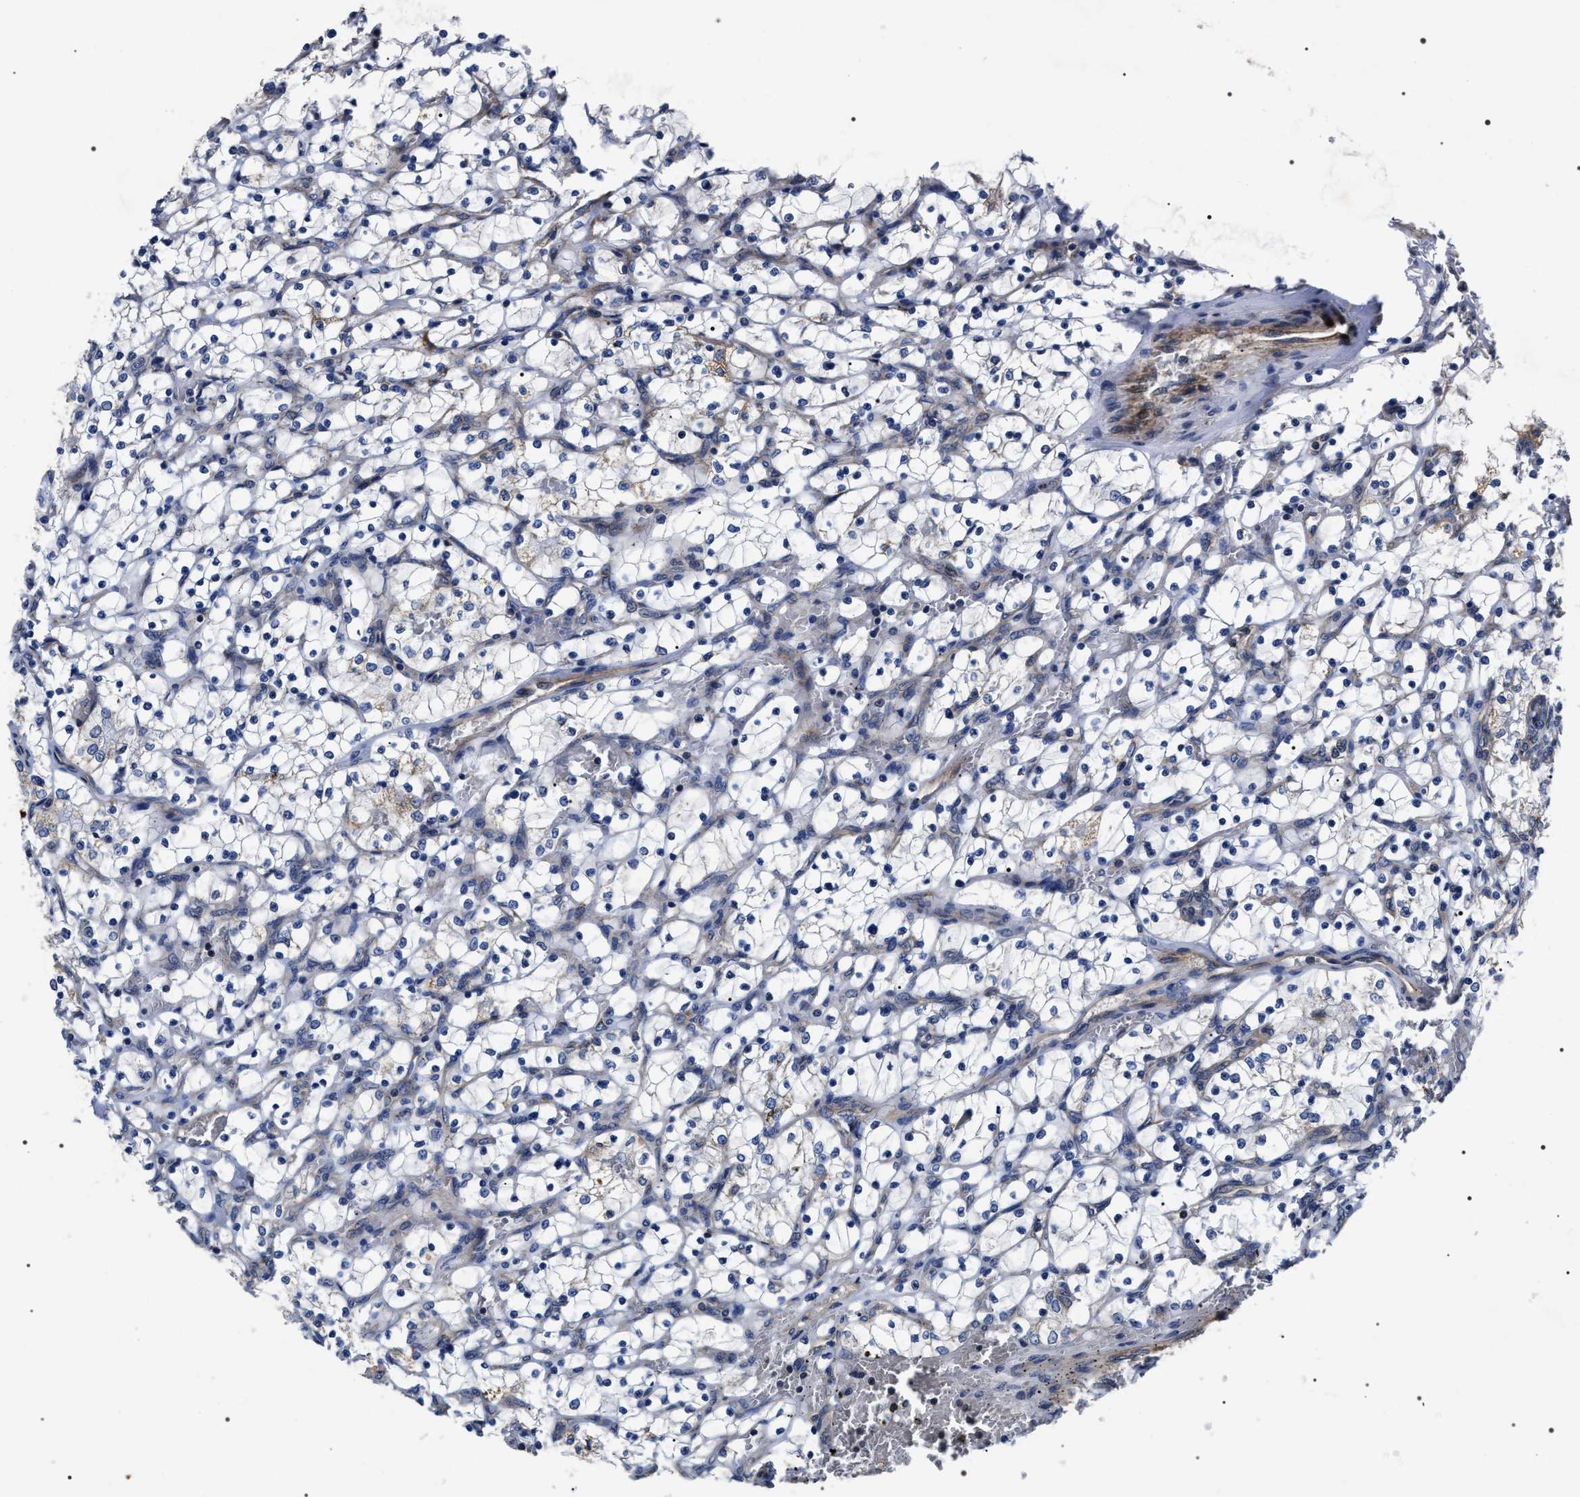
{"staining": {"intensity": "negative", "quantity": "none", "location": "none"}, "tissue": "renal cancer", "cell_type": "Tumor cells", "image_type": "cancer", "snomed": [{"axis": "morphology", "description": "Adenocarcinoma, NOS"}, {"axis": "topography", "description": "Kidney"}], "caption": "Immunohistochemistry photomicrograph of neoplastic tissue: renal cancer (adenocarcinoma) stained with DAB reveals no significant protein staining in tumor cells.", "gene": "MIS18A", "patient": {"sex": "female", "age": 69}}